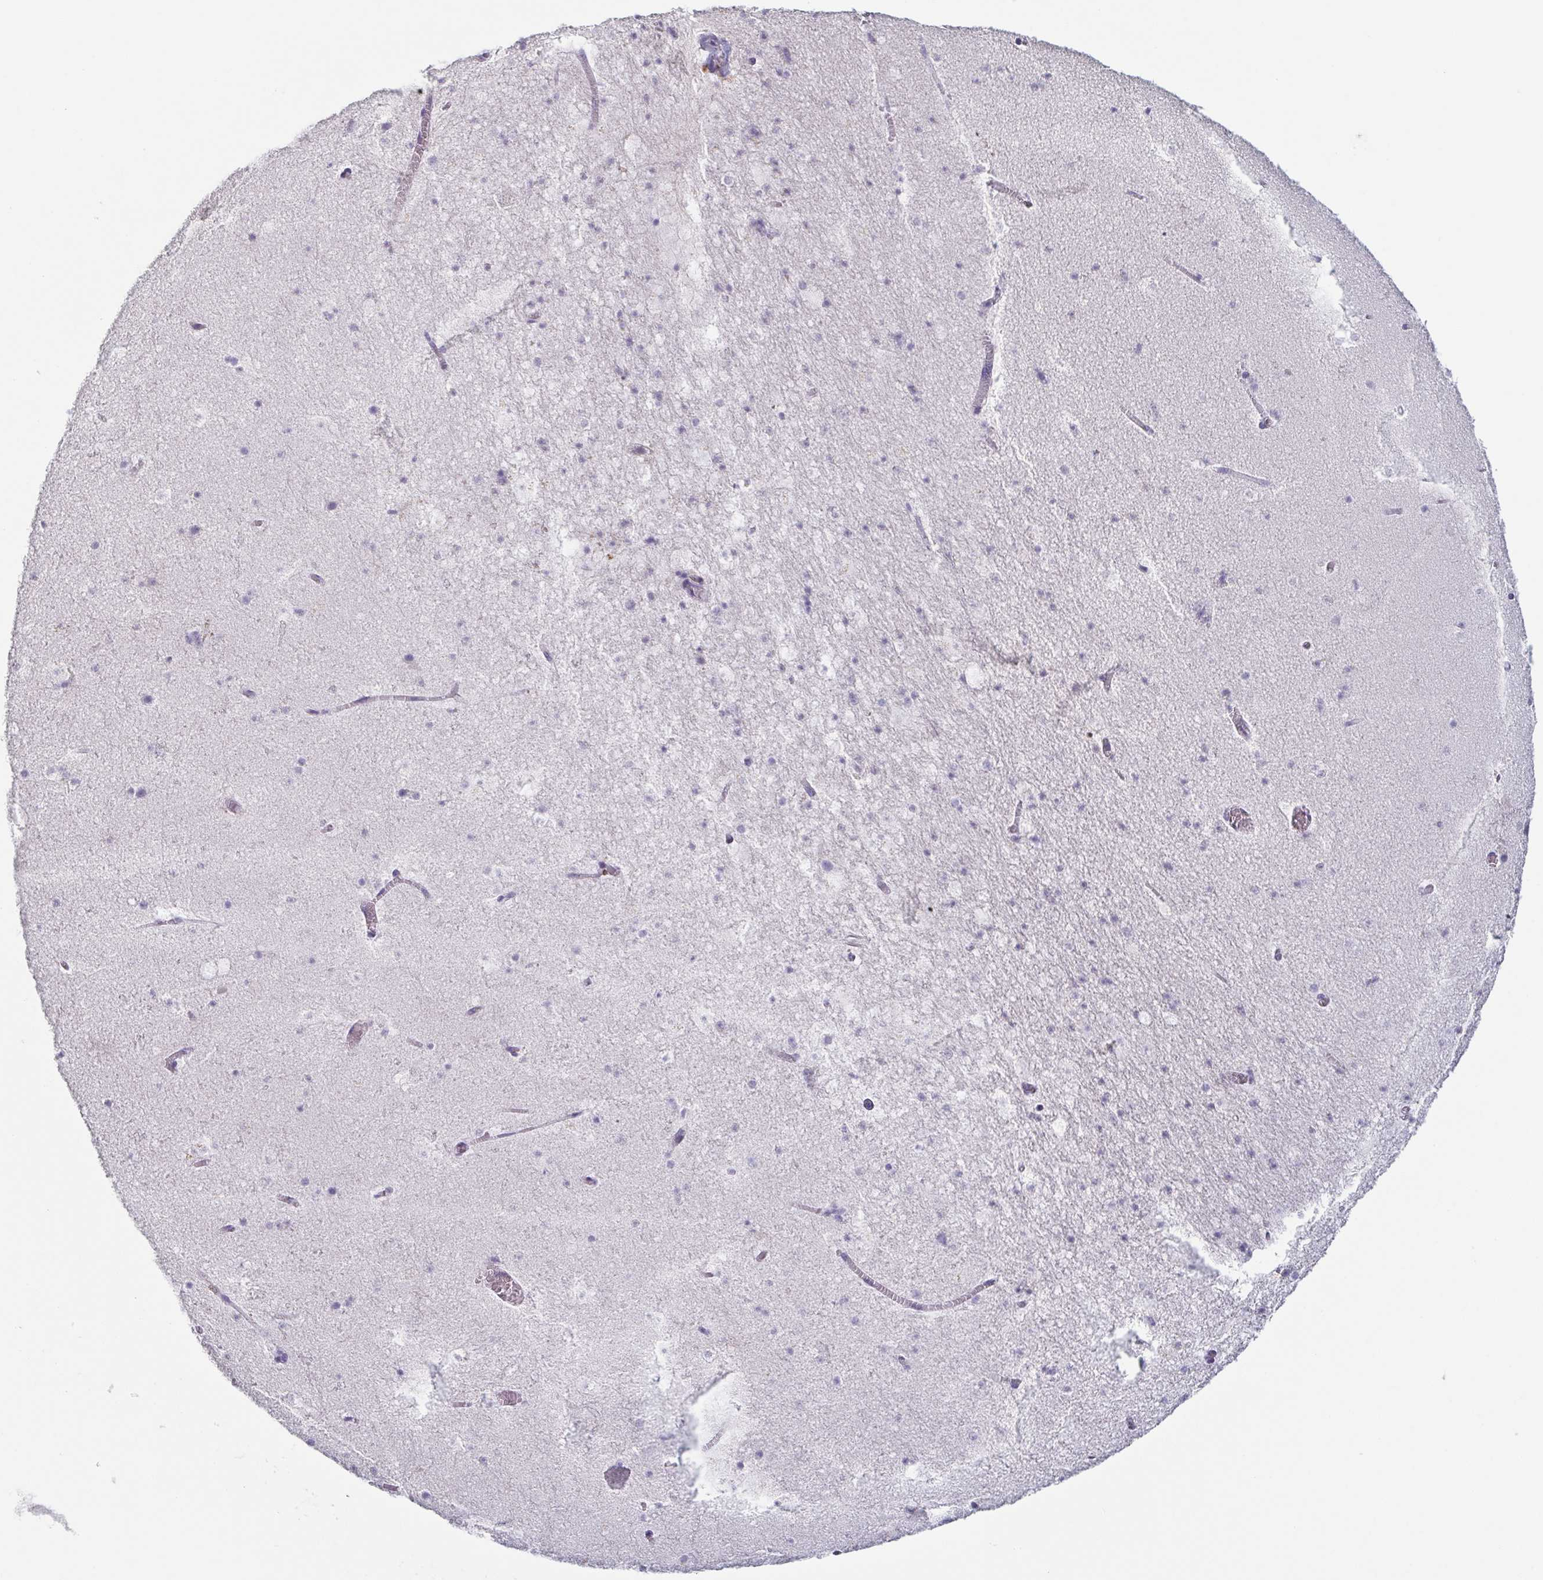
{"staining": {"intensity": "negative", "quantity": "none", "location": "none"}, "tissue": "hippocampus", "cell_type": "Glial cells", "image_type": "normal", "snomed": [{"axis": "morphology", "description": "Normal tissue, NOS"}, {"axis": "topography", "description": "Hippocampus"}], "caption": "Immunohistochemical staining of normal hippocampus displays no significant expression in glial cells. Brightfield microscopy of IHC stained with DAB (3,3'-diaminobenzidine) (brown) and hematoxylin (blue), captured at high magnification.", "gene": "ITLN1", "patient": {"sex": "female", "age": 42}}